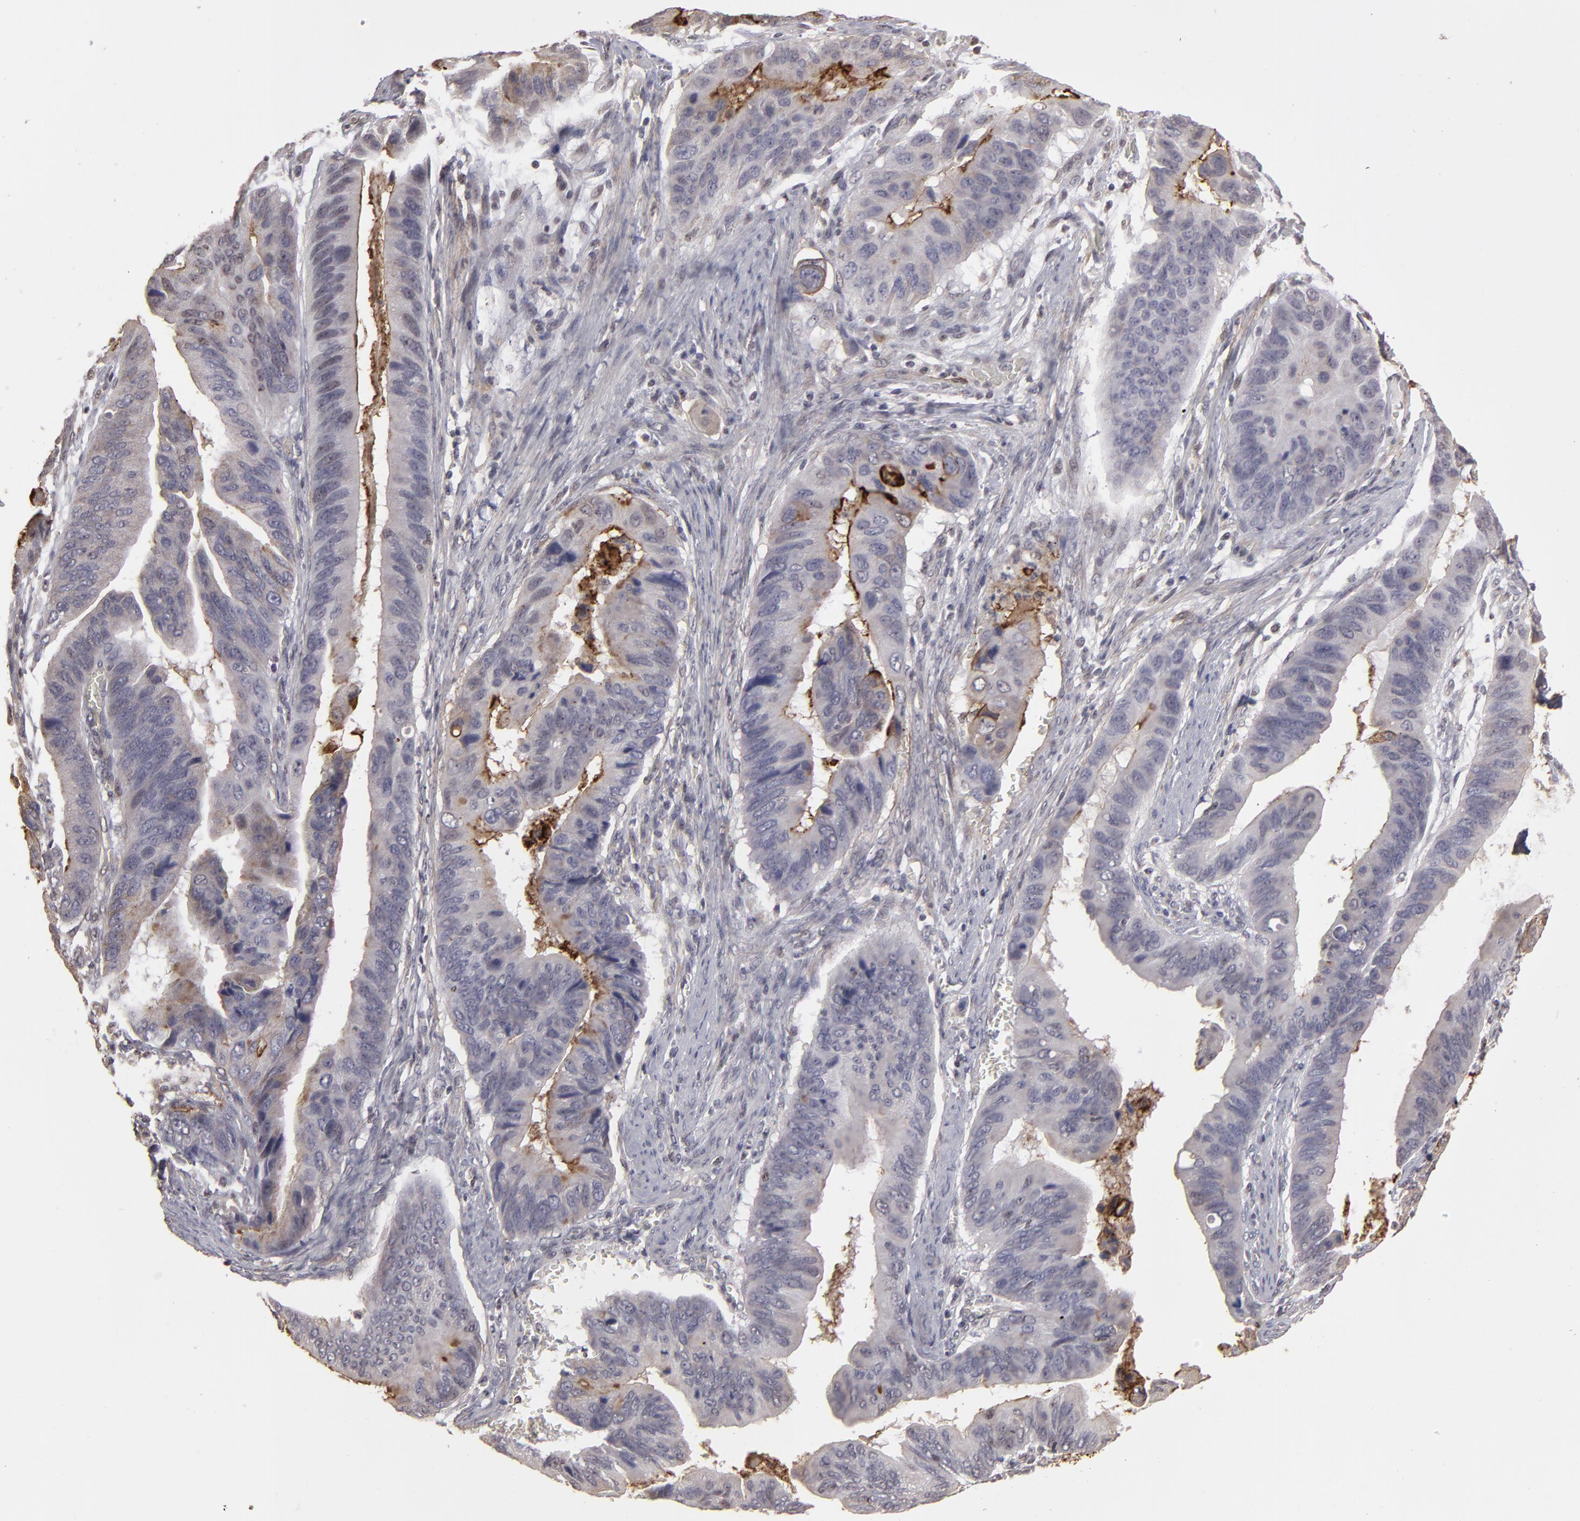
{"staining": {"intensity": "weak", "quantity": "25%-75%", "location": "cytoplasmic/membranous"}, "tissue": "stomach cancer", "cell_type": "Tumor cells", "image_type": "cancer", "snomed": [{"axis": "morphology", "description": "Adenocarcinoma, NOS"}, {"axis": "topography", "description": "Stomach, upper"}], "caption": "Immunohistochemistry image of neoplastic tissue: stomach cancer stained using immunohistochemistry exhibits low levels of weak protein expression localized specifically in the cytoplasmic/membranous of tumor cells, appearing as a cytoplasmic/membranous brown color.", "gene": "CD55", "patient": {"sex": "male", "age": 80}}